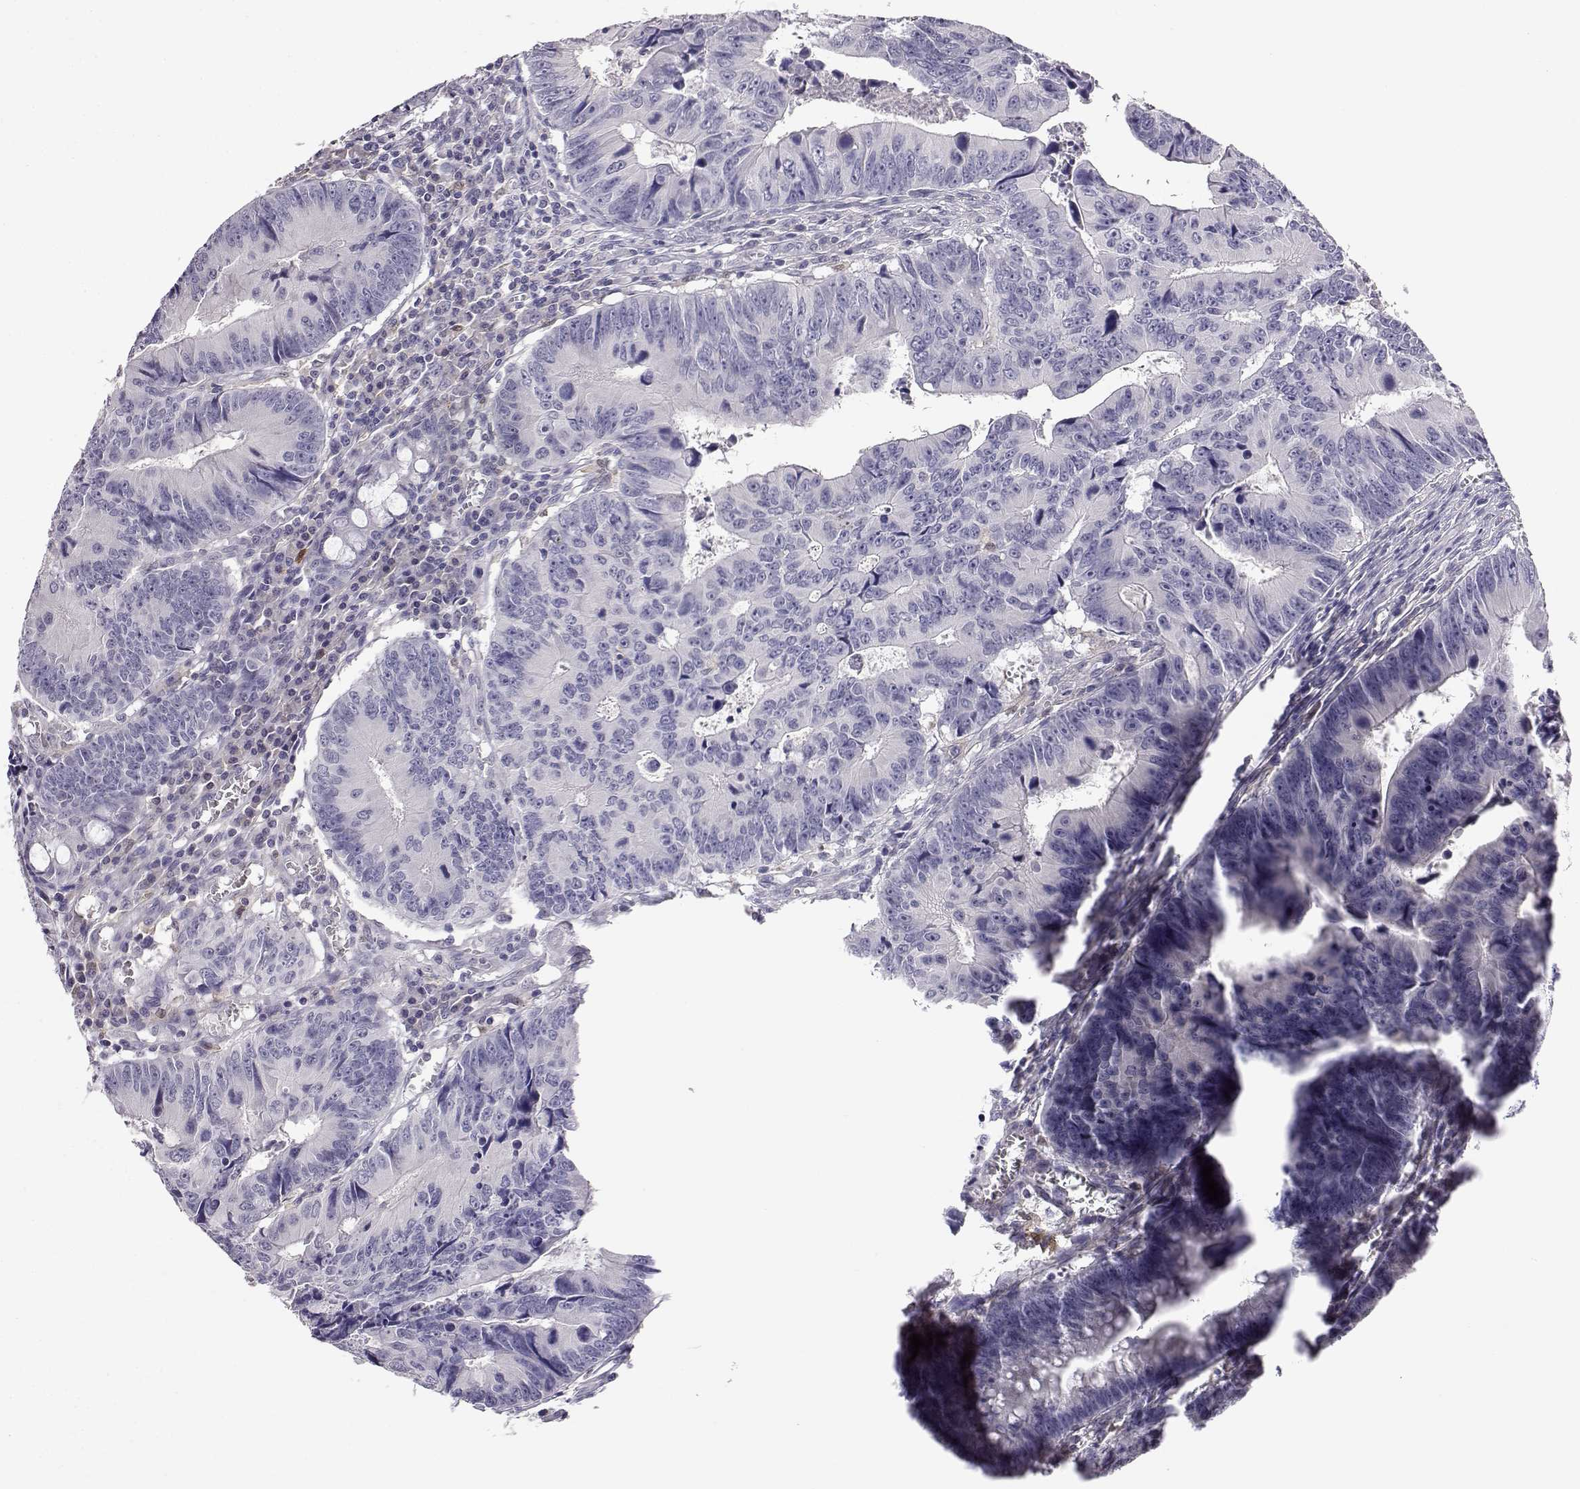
{"staining": {"intensity": "negative", "quantity": "none", "location": "none"}, "tissue": "colorectal cancer", "cell_type": "Tumor cells", "image_type": "cancer", "snomed": [{"axis": "morphology", "description": "Adenocarcinoma, NOS"}, {"axis": "topography", "description": "Colon"}], "caption": "Immunohistochemistry (IHC) of colorectal adenocarcinoma reveals no expression in tumor cells. (DAB immunohistochemistry (IHC) visualized using brightfield microscopy, high magnification).", "gene": "AKR1B1", "patient": {"sex": "female", "age": 87}}